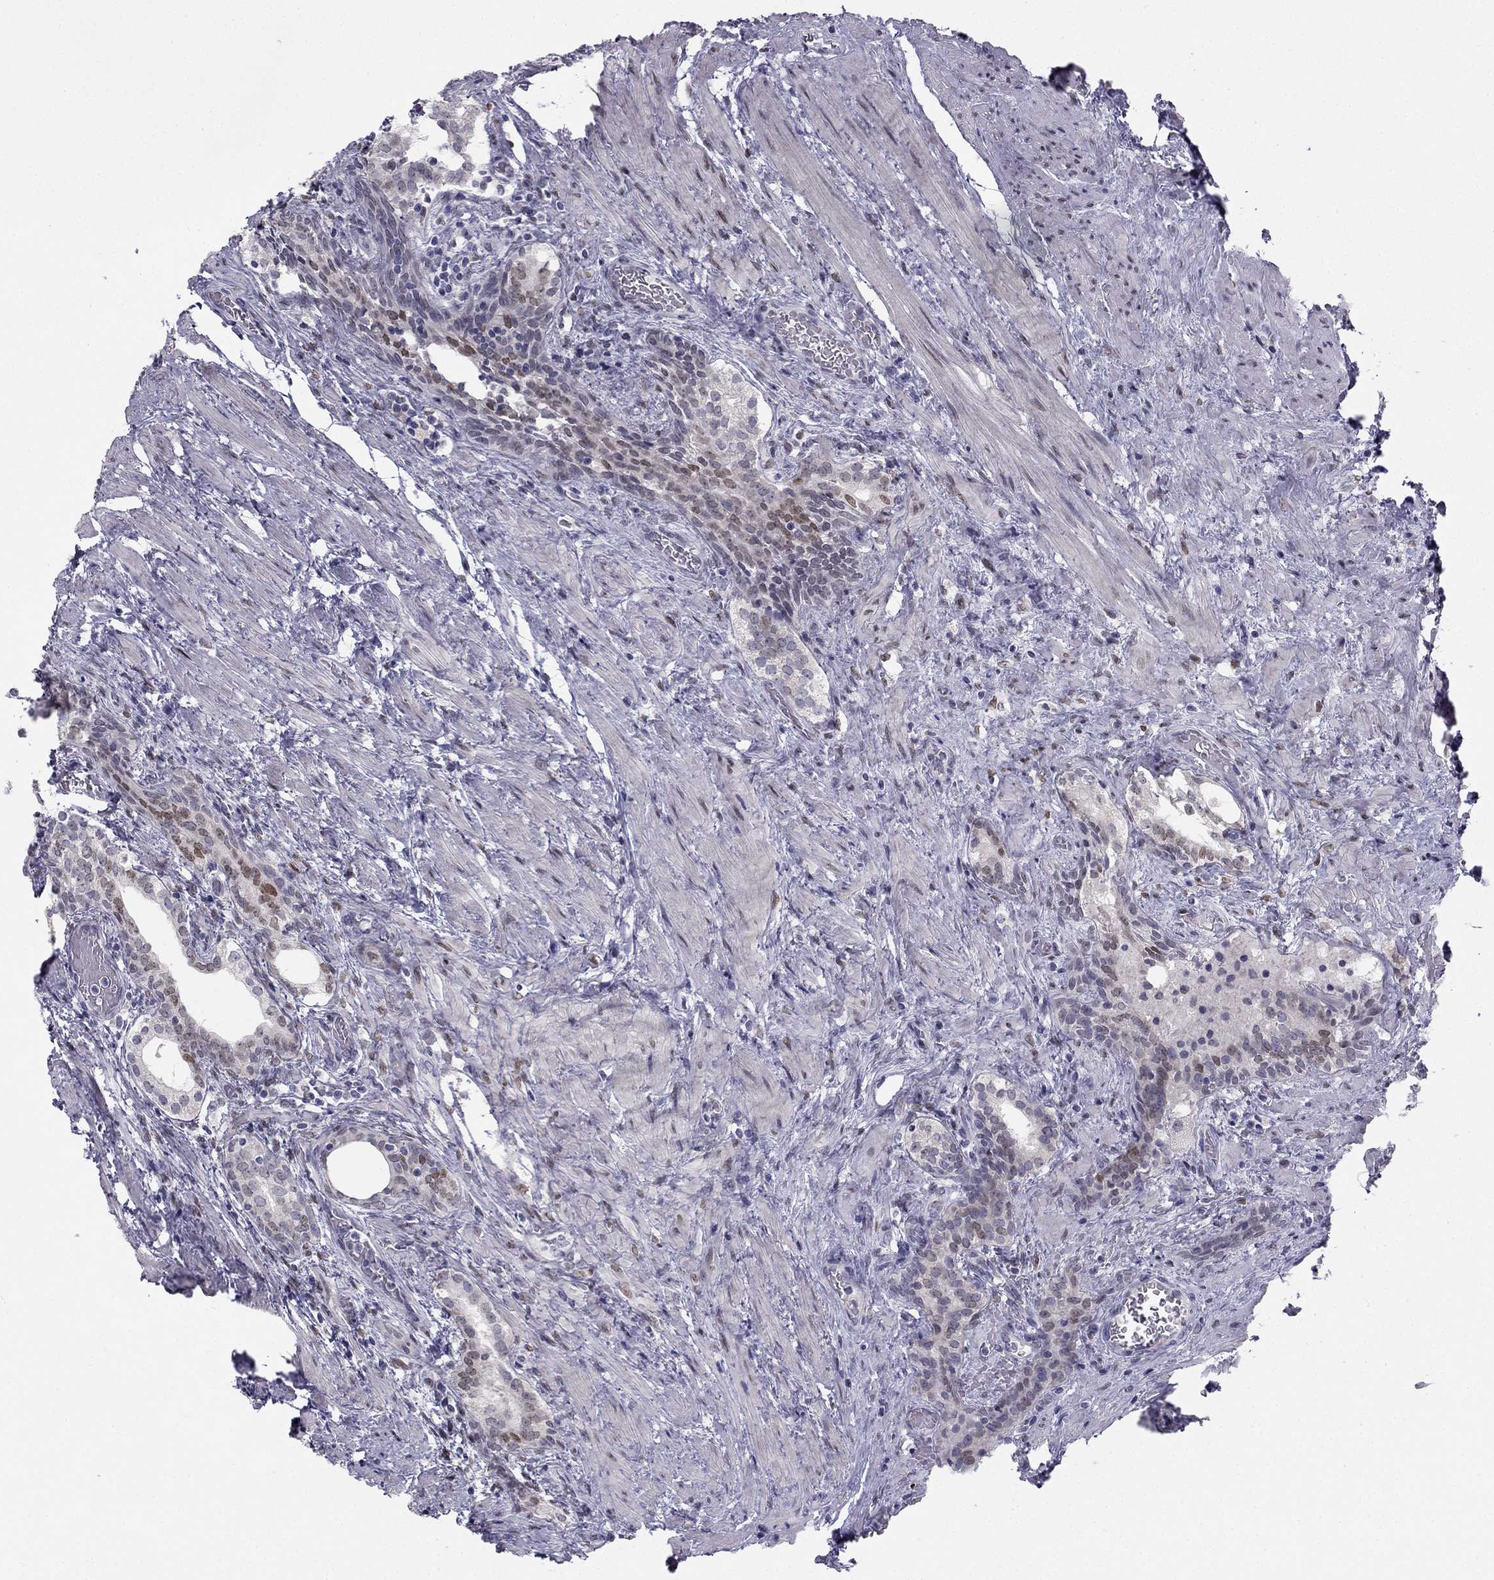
{"staining": {"intensity": "moderate", "quantity": "<25%", "location": "nuclear"}, "tissue": "prostate cancer", "cell_type": "Tumor cells", "image_type": "cancer", "snomed": [{"axis": "morphology", "description": "Adenocarcinoma, NOS"}, {"axis": "morphology", "description": "Adenocarcinoma, High grade"}, {"axis": "topography", "description": "Prostate"}], "caption": "Immunohistochemical staining of human adenocarcinoma (high-grade) (prostate) exhibits low levels of moderate nuclear staining in about <25% of tumor cells.", "gene": "TRPS1", "patient": {"sex": "male", "age": 61}}